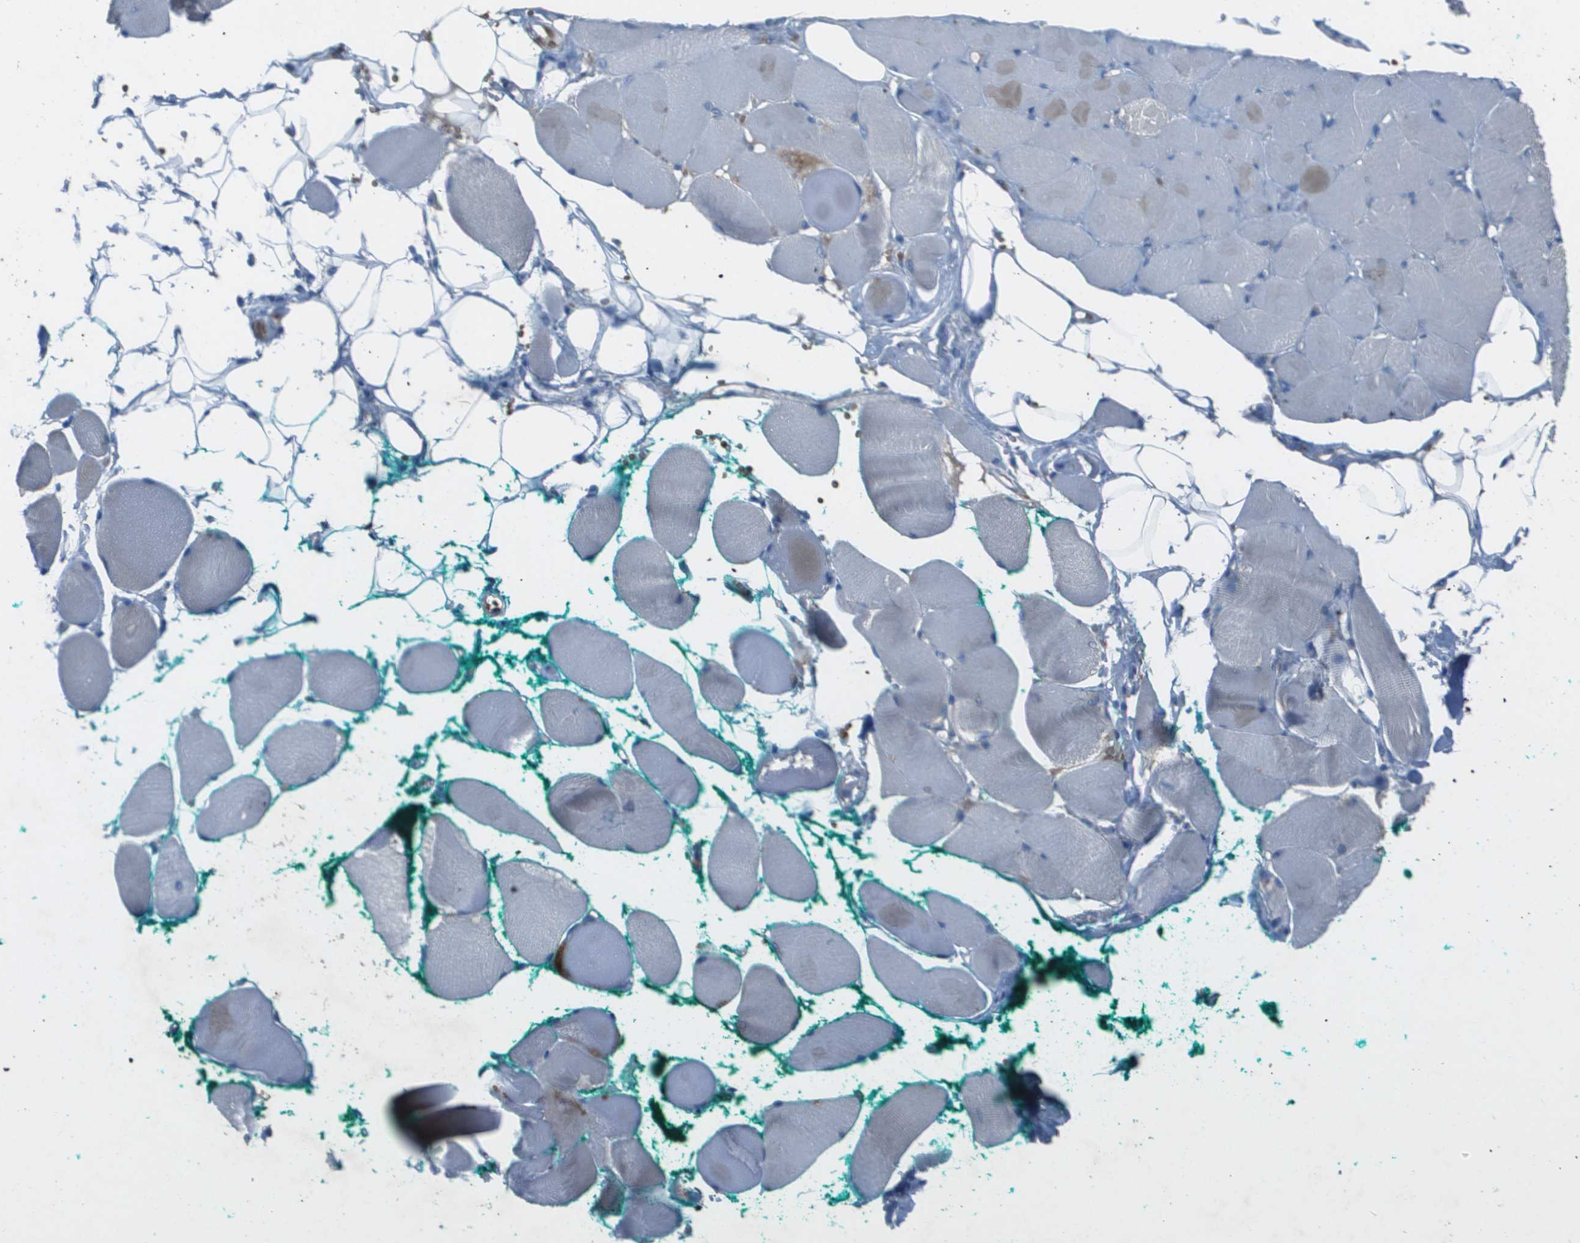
{"staining": {"intensity": "weak", "quantity": "<25%", "location": "cytoplasmic/membranous"}, "tissue": "skeletal muscle", "cell_type": "Myocytes", "image_type": "normal", "snomed": [{"axis": "morphology", "description": "Normal tissue, NOS"}, {"axis": "topography", "description": "Skeletal muscle"}, {"axis": "topography", "description": "Peripheral nerve tissue"}], "caption": "Skeletal muscle stained for a protein using immunohistochemistry (IHC) exhibits no expression myocytes.", "gene": "CAMK4", "patient": {"sex": "female", "age": 84}}